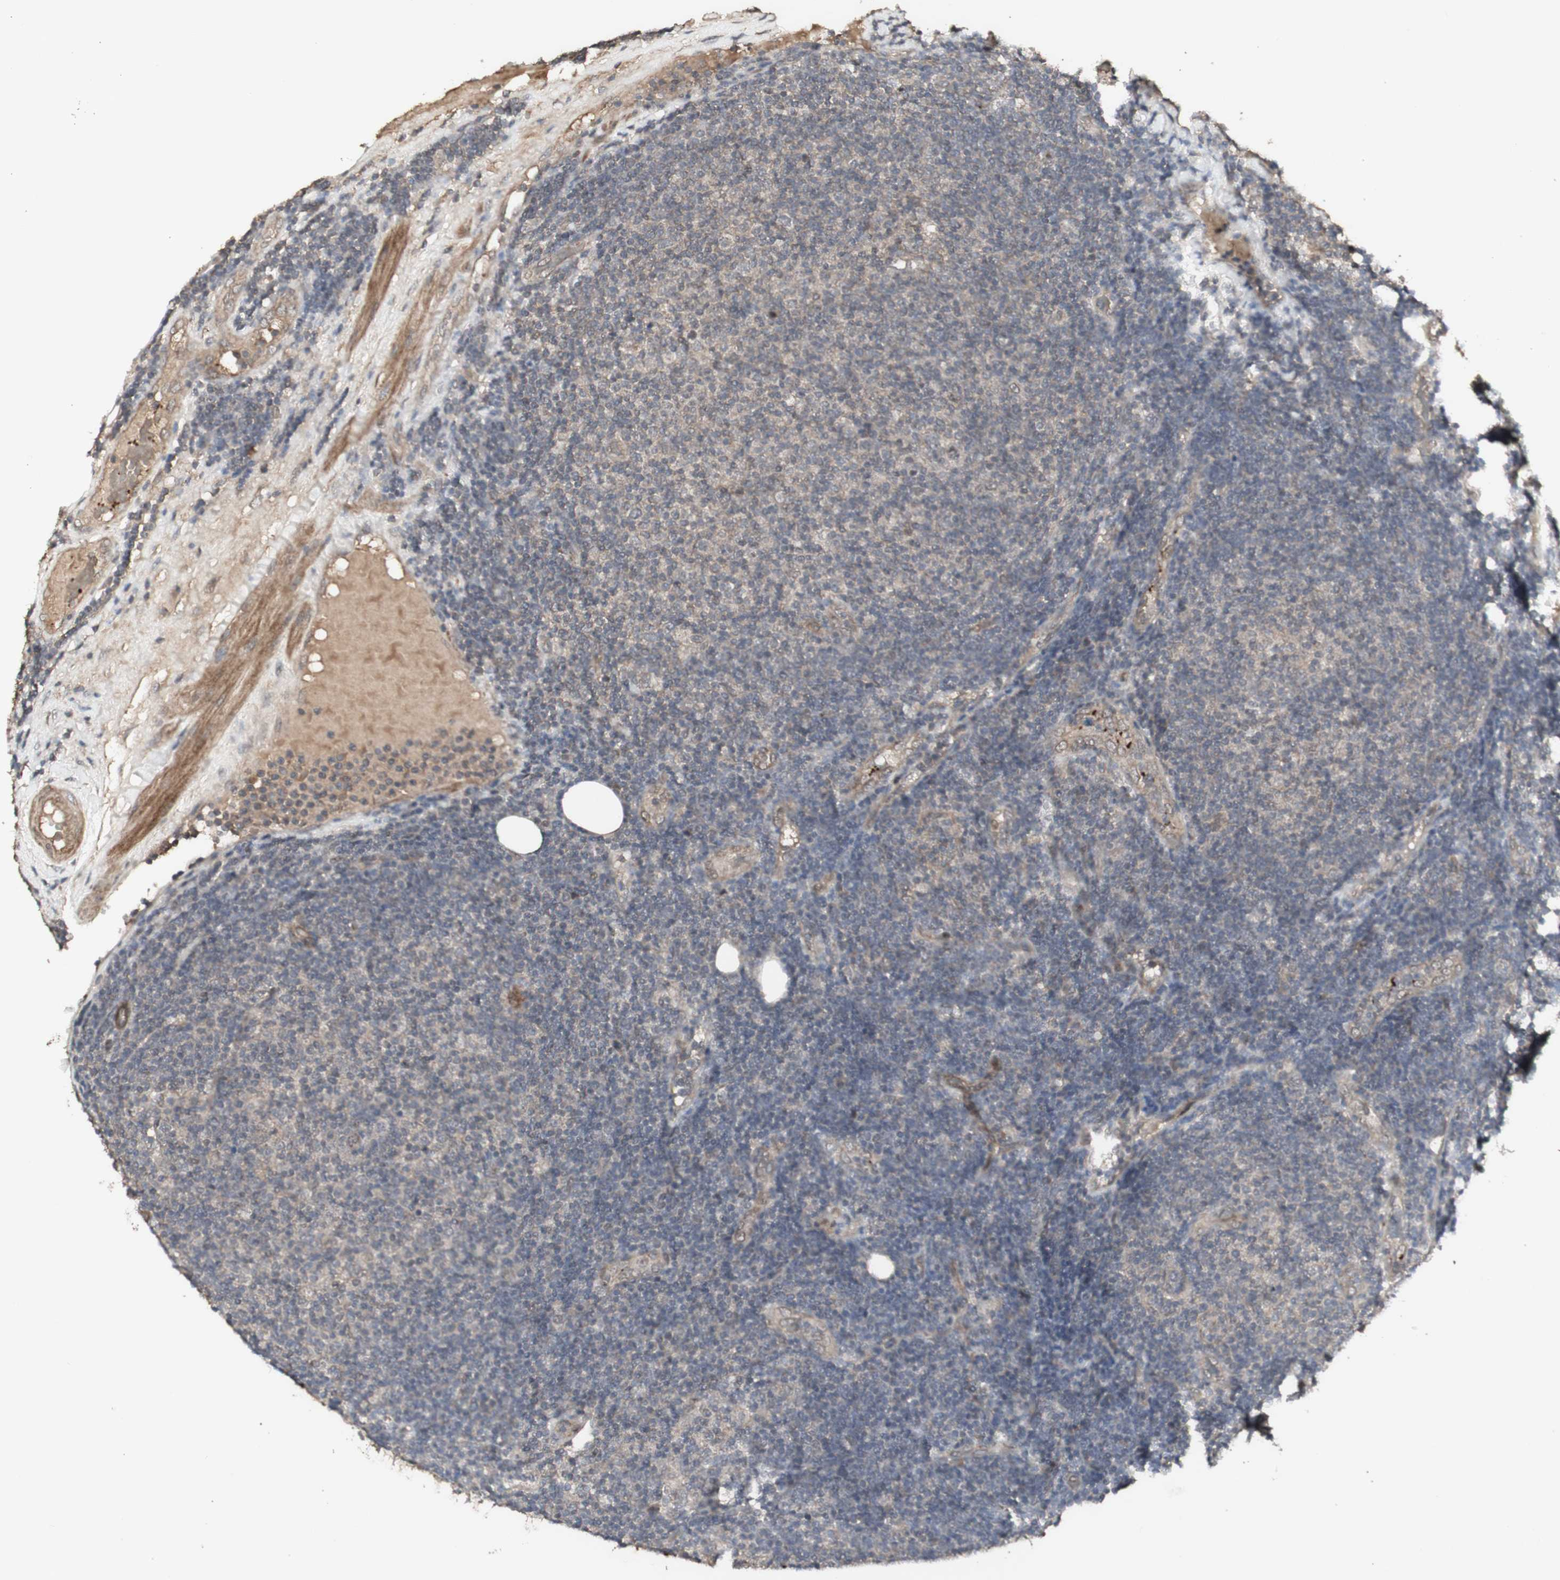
{"staining": {"intensity": "weak", "quantity": "<25%", "location": "cytoplasmic/membranous"}, "tissue": "lymphoma", "cell_type": "Tumor cells", "image_type": "cancer", "snomed": [{"axis": "morphology", "description": "Malignant lymphoma, non-Hodgkin's type, Low grade"}, {"axis": "topography", "description": "Lymph node"}], "caption": "Tumor cells show no significant staining in lymphoma. (Stains: DAB (3,3'-diaminobenzidine) IHC with hematoxylin counter stain, Microscopy: brightfield microscopy at high magnification).", "gene": "ALOX12", "patient": {"sex": "male", "age": 83}}